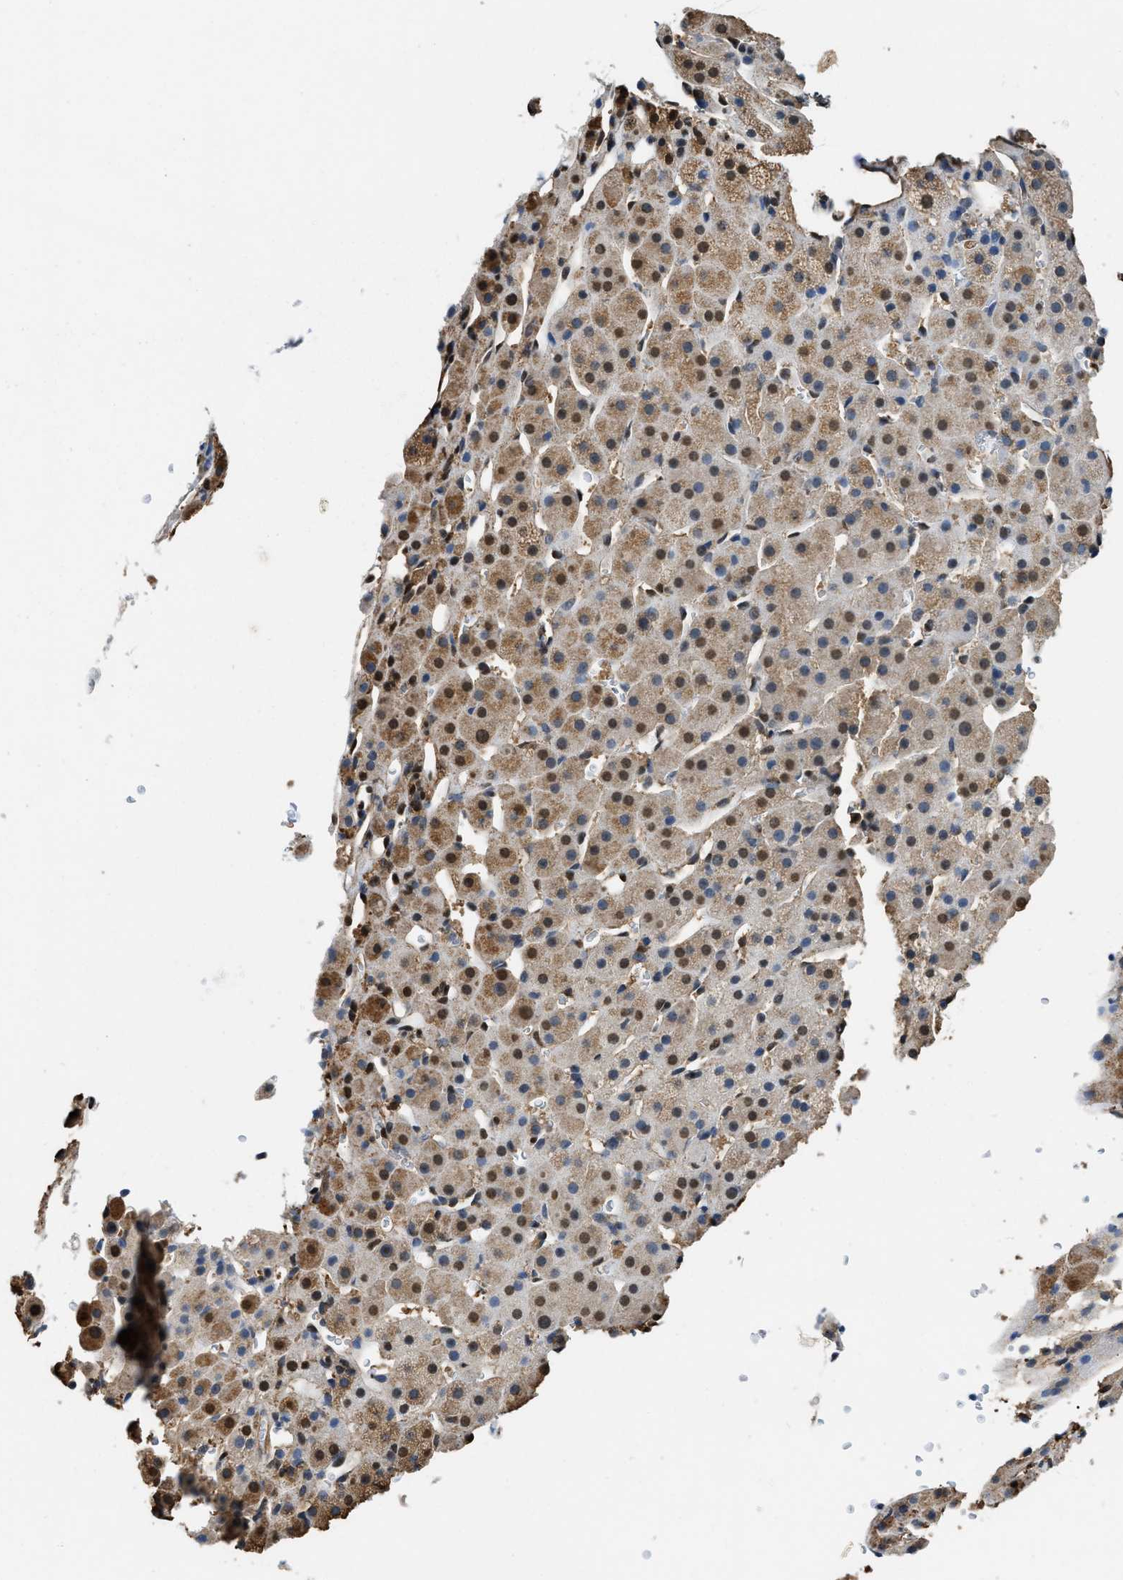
{"staining": {"intensity": "moderate", "quantity": ">75%", "location": "cytoplasmic/membranous,nuclear"}, "tissue": "adrenal gland", "cell_type": "Glandular cells", "image_type": "normal", "snomed": [{"axis": "morphology", "description": "Normal tissue, NOS"}, {"axis": "topography", "description": "Adrenal gland"}], "caption": "Brown immunohistochemical staining in unremarkable human adrenal gland exhibits moderate cytoplasmic/membranous,nuclear positivity in about >75% of glandular cells. (Stains: DAB in brown, nuclei in blue, Microscopy: brightfield microscopy at high magnification).", "gene": "GAPDH", "patient": {"sex": "female", "age": 57}}